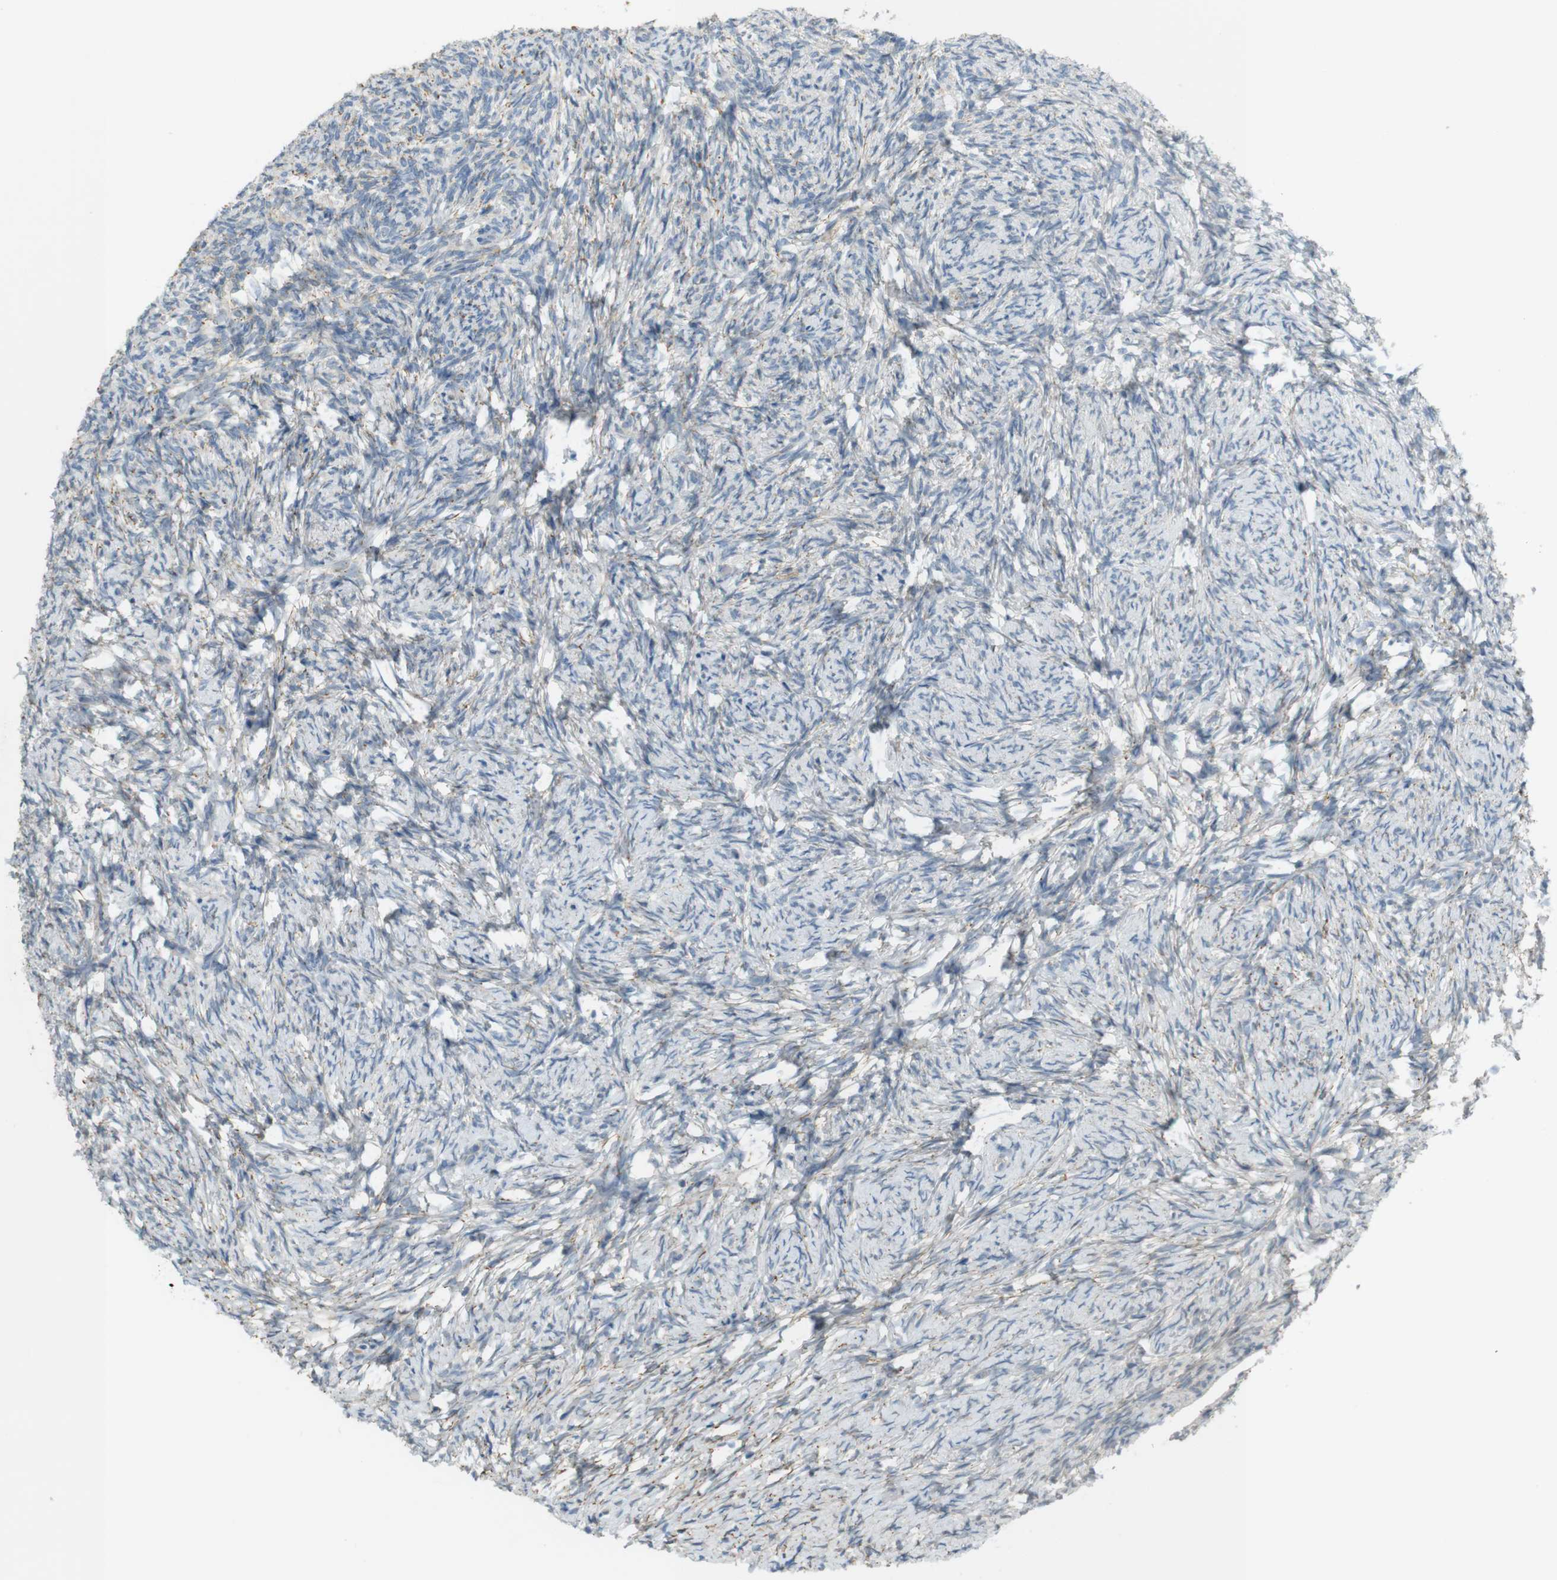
{"staining": {"intensity": "moderate", "quantity": ">75%", "location": "cytoplasmic/membranous"}, "tissue": "ovary", "cell_type": "Follicle cells", "image_type": "normal", "snomed": [{"axis": "morphology", "description": "Normal tissue, NOS"}, {"axis": "topography", "description": "Ovary"}], "caption": "Immunohistochemical staining of unremarkable human ovary exhibits >75% levels of moderate cytoplasmic/membranous protein expression in about >75% of follicle cells. (Brightfield microscopy of DAB IHC at high magnification).", "gene": "UGT8", "patient": {"sex": "female", "age": 60}}